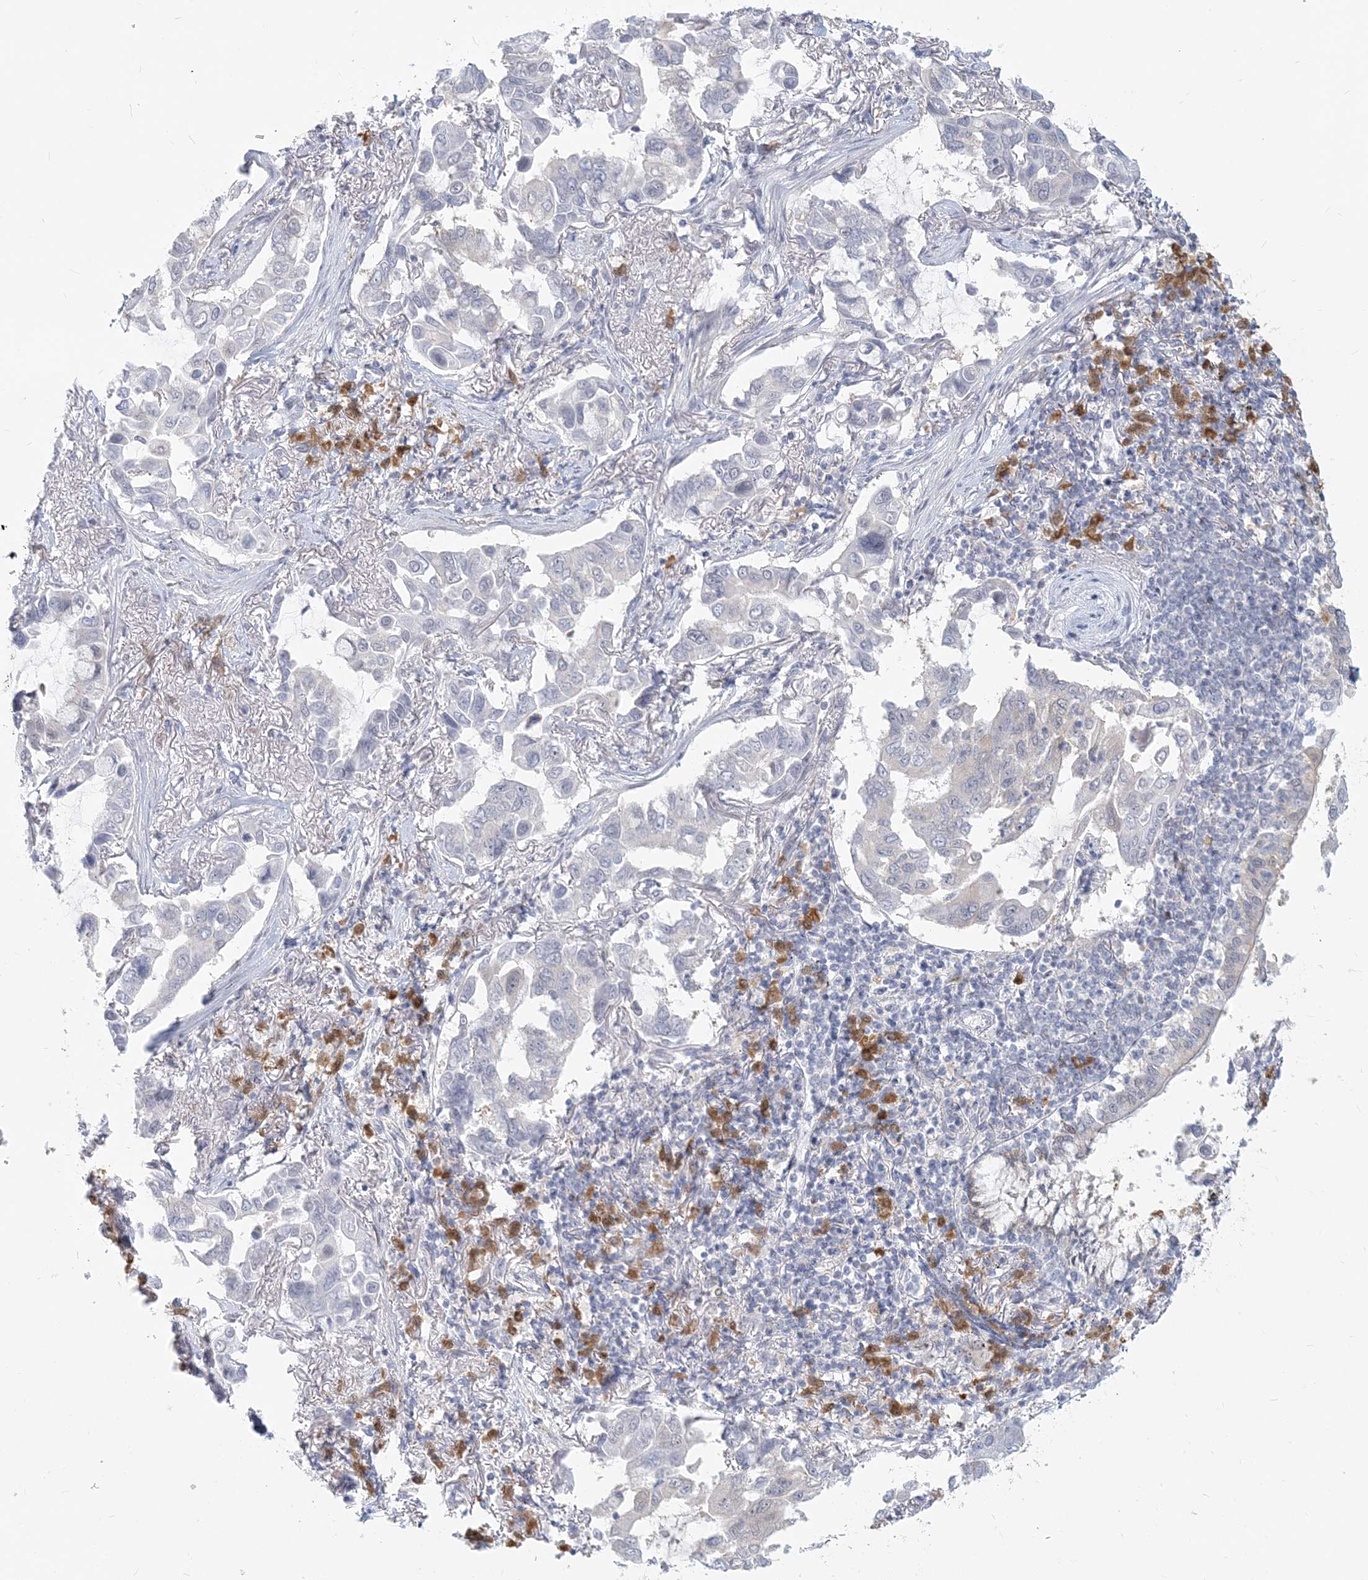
{"staining": {"intensity": "negative", "quantity": "none", "location": "none"}, "tissue": "lung cancer", "cell_type": "Tumor cells", "image_type": "cancer", "snomed": [{"axis": "morphology", "description": "Adenocarcinoma, NOS"}, {"axis": "topography", "description": "Lung"}], "caption": "There is no significant staining in tumor cells of lung adenocarcinoma.", "gene": "GMPPA", "patient": {"sex": "male", "age": 64}}